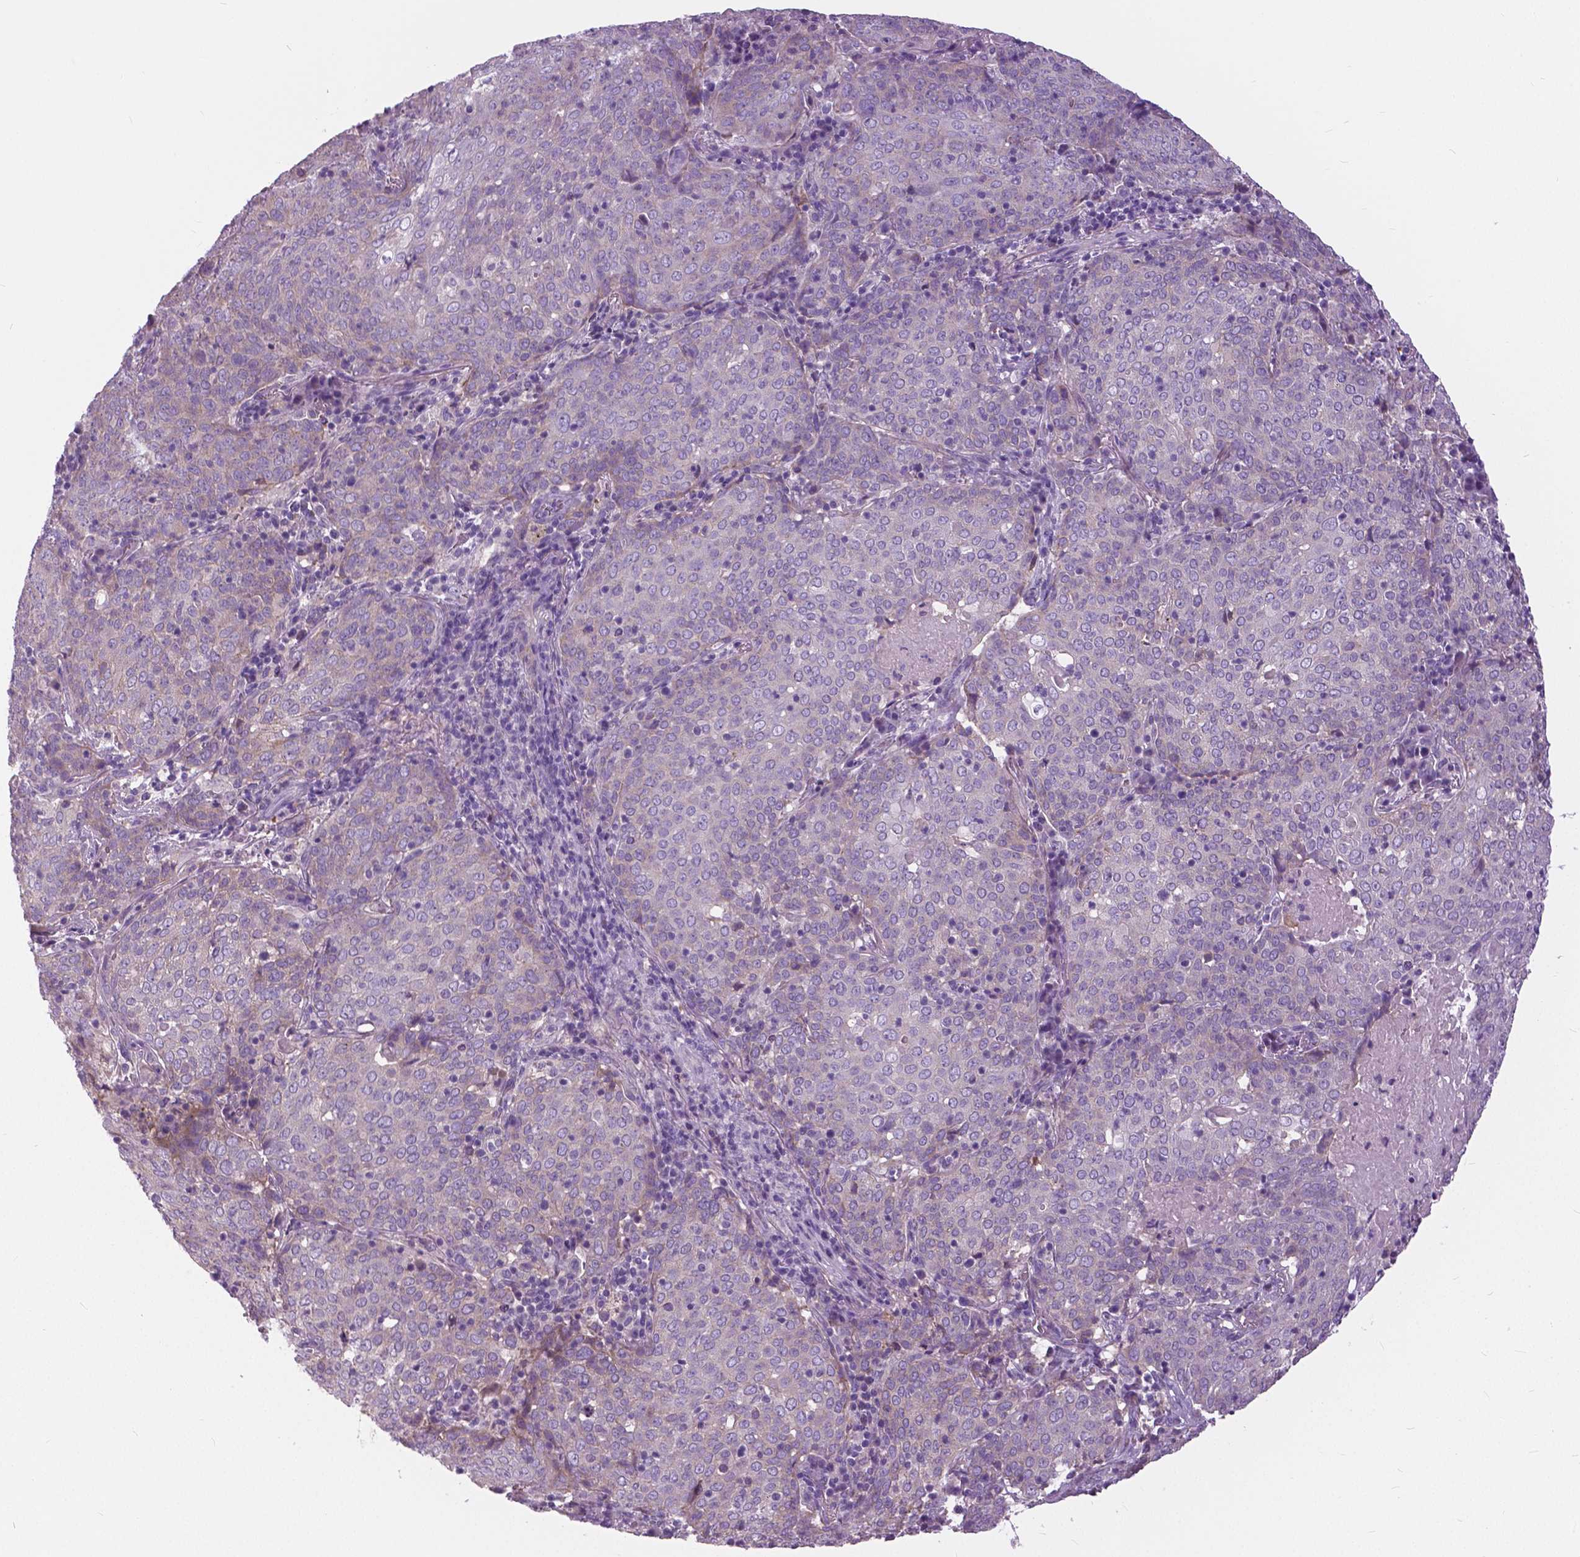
{"staining": {"intensity": "negative", "quantity": "none", "location": "none"}, "tissue": "lung cancer", "cell_type": "Tumor cells", "image_type": "cancer", "snomed": [{"axis": "morphology", "description": "Squamous cell carcinoma, NOS"}, {"axis": "topography", "description": "Lung"}], "caption": "Tumor cells are negative for brown protein staining in squamous cell carcinoma (lung).", "gene": "SERPINI1", "patient": {"sex": "male", "age": 82}}